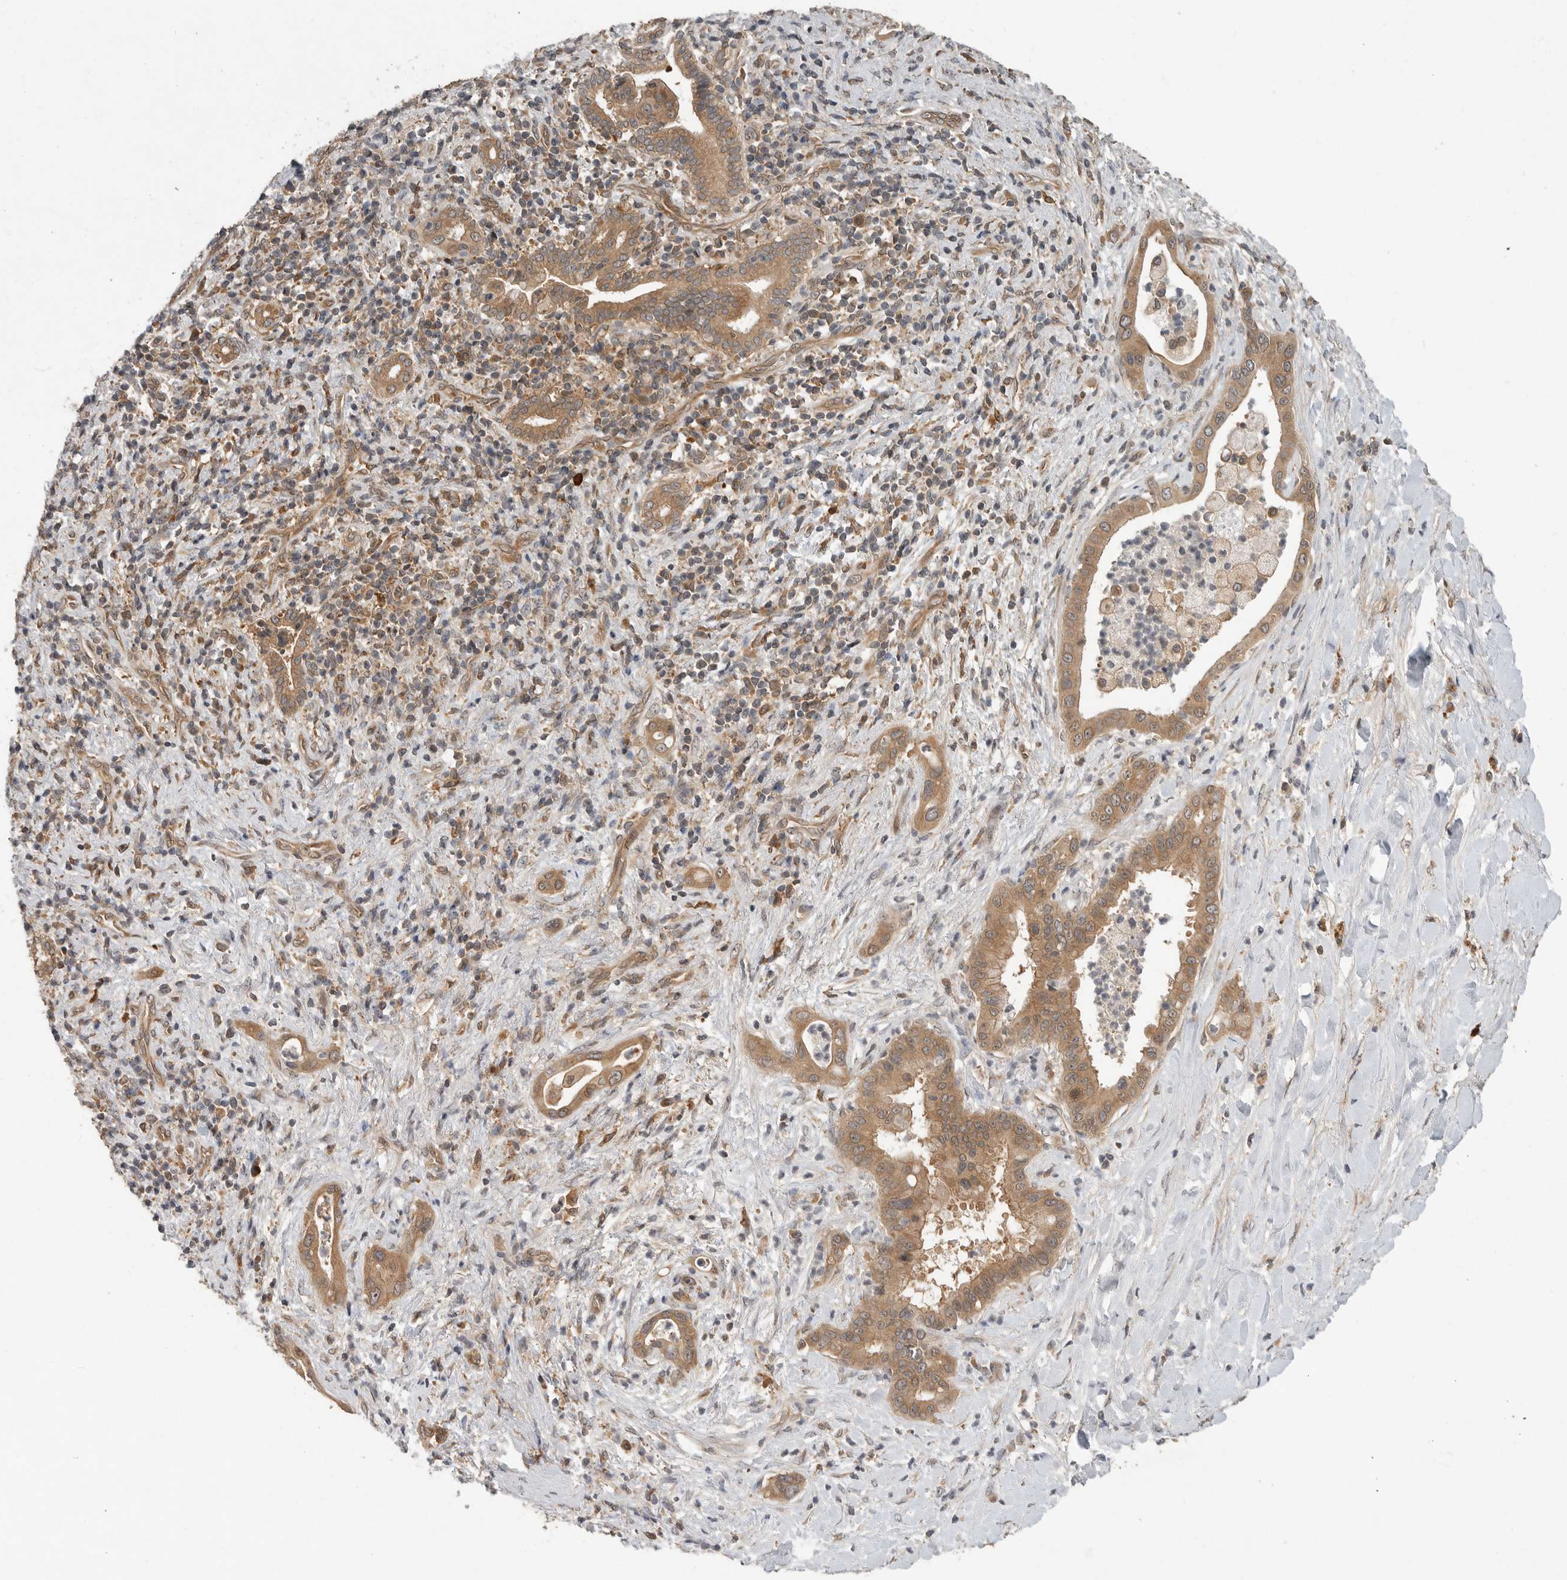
{"staining": {"intensity": "moderate", "quantity": ">75%", "location": "cytoplasmic/membranous"}, "tissue": "liver cancer", "cell_type": "Tumor cells", "image_type": "cancer", "snomed": [{"axis": "morphology", "description": "Cholangiocarcinoma"}, {"axis": "topography", "description": "Liver"}], "caption": "Liver cancer was stained to show a protein in brown. There is medium levels of moderate cytoplasmic/membranous staining in approximately >75% of tumor cells.", "gene": "OSBPL9", "patient": {"sex": "female", "age": 54}}